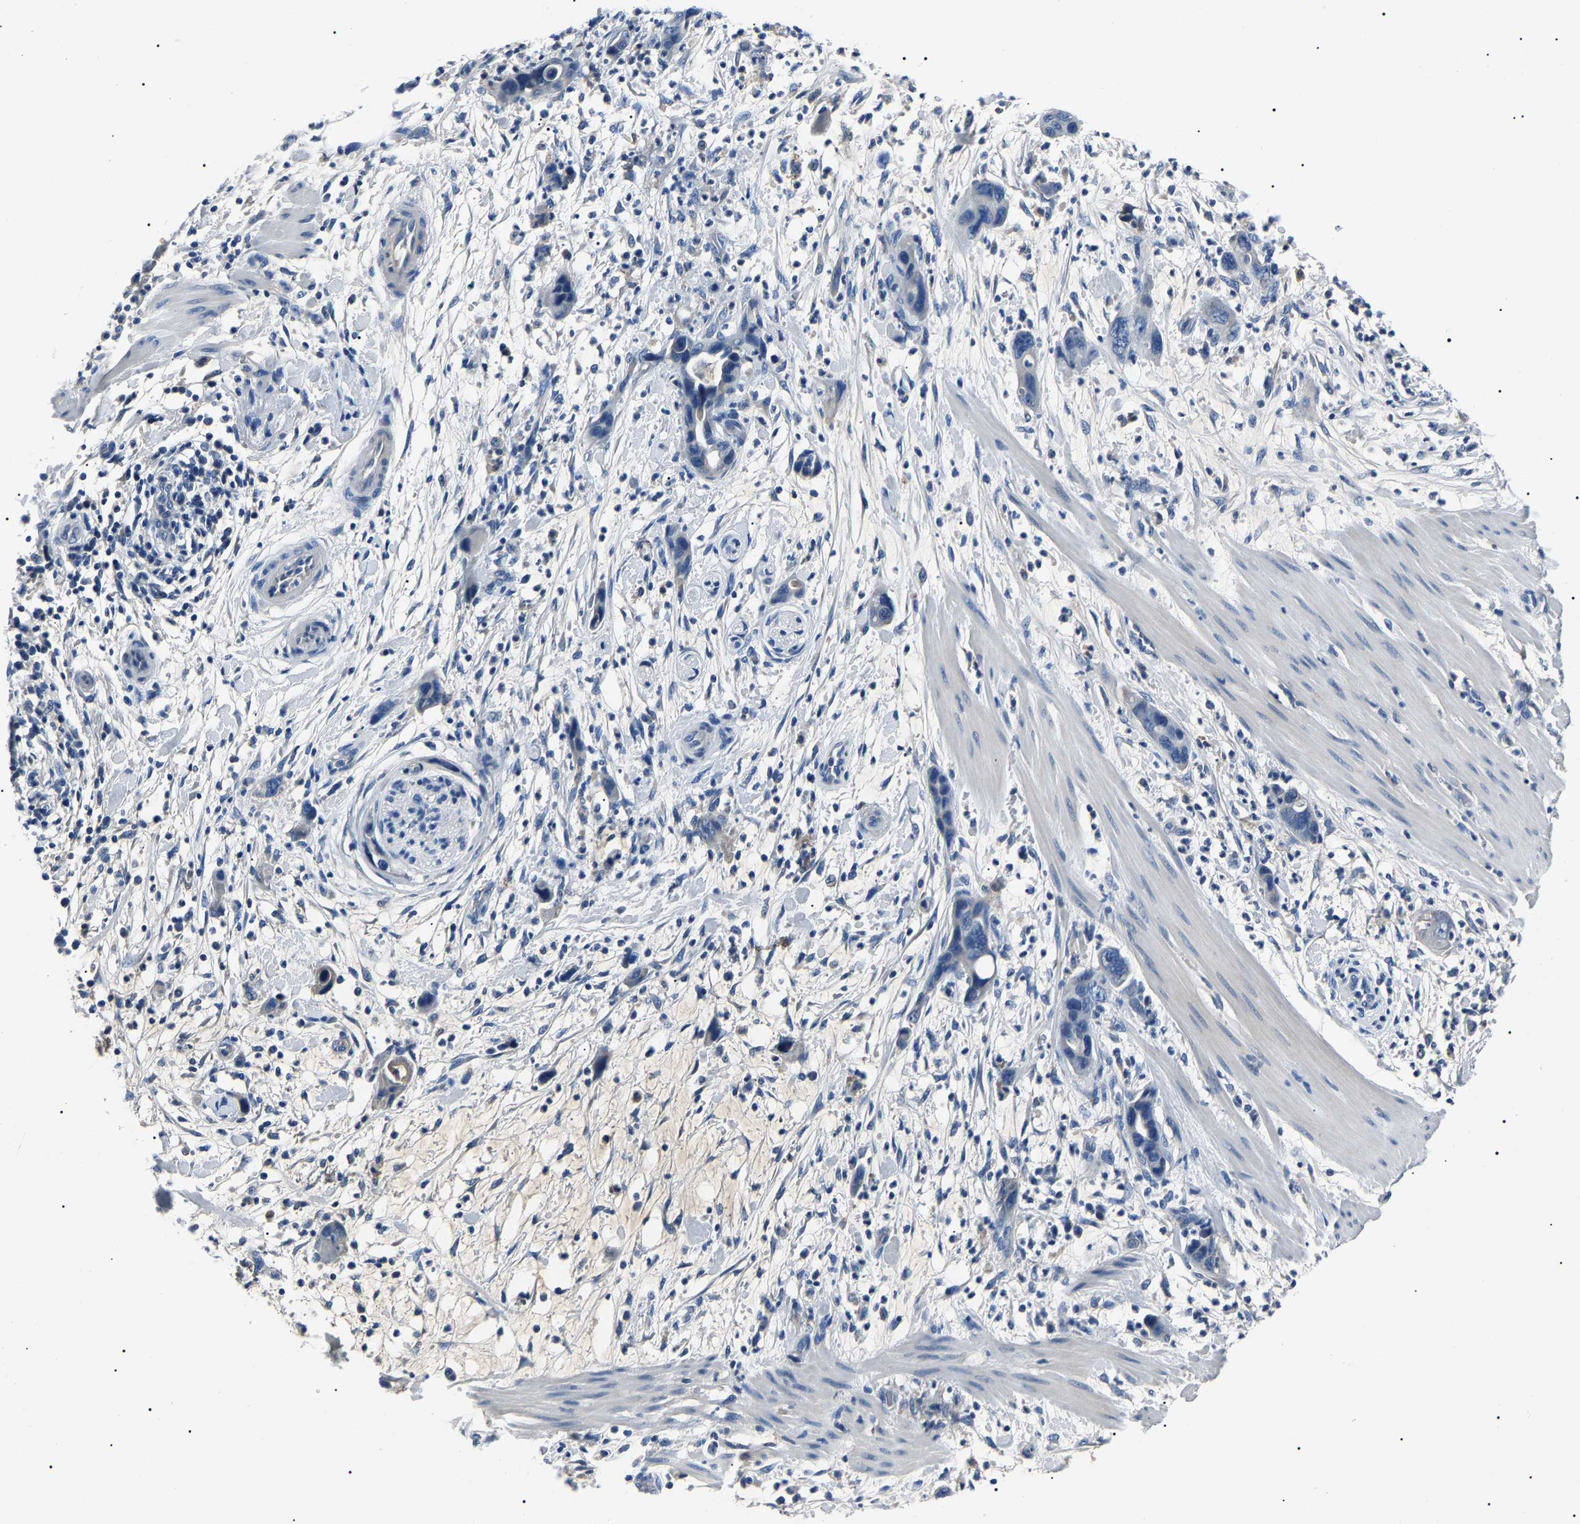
{"staining": {"intensity": "negative", "quantity": "none", "location": "none"}, "tissue": "pancreatic cancer", "cell_type": "Tumor cells", "image_type": "cancer", "snomed": [{"axis": "morphology", "description": "Adenocarcinoma, NOS"}, {"axis": "topography", "description": "Pancreas"}], "caption": "This is a histopathology image of immunohistochemistry (IHC) staining of pancreatic adenocarcinoma, which shows no positivity in tumor cells.", "gene": "KLK15", "patient": {"sex": "female", "age": 71}}